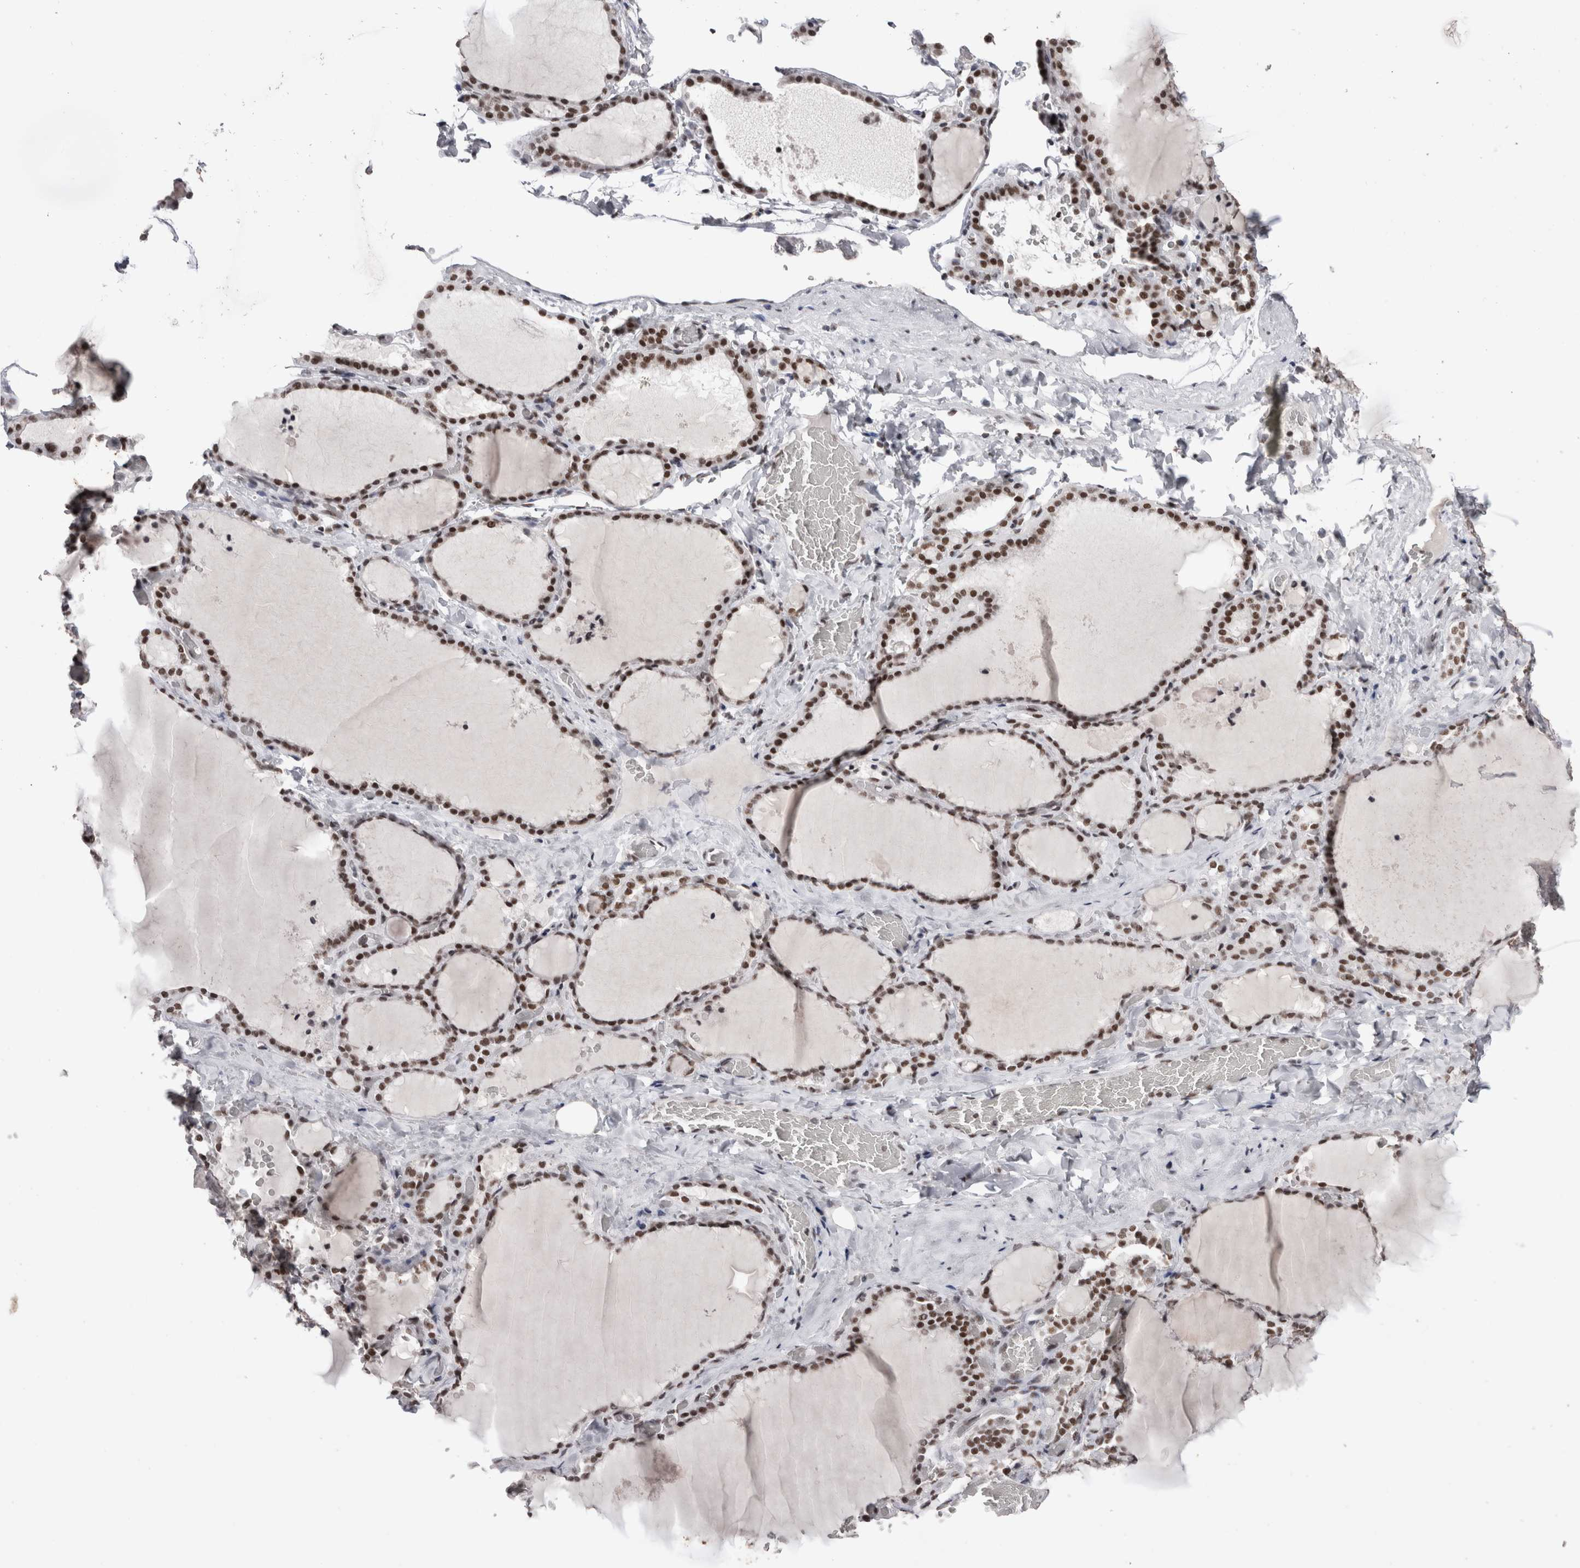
{"staining": {"intensity": "strong", "quantity": ">75%", "location": "nuclear"}, "tissue": "thyroid gland", "cell_type": "Glandular cells", "image_type": "normal", "snomed": [{"axis": "morphology", "description": "Normal tissue, NOS"}, {"axis": "topography", "description": "Thyroid gland"}], "caption": "This is a photomicrograph of immunohistochemistry staining of benign thyroid gland, which shows strong staining in the nuclear of glandular cells.", "gene": "SMC1A", "patient": {"sex": "female", "age": 22}}